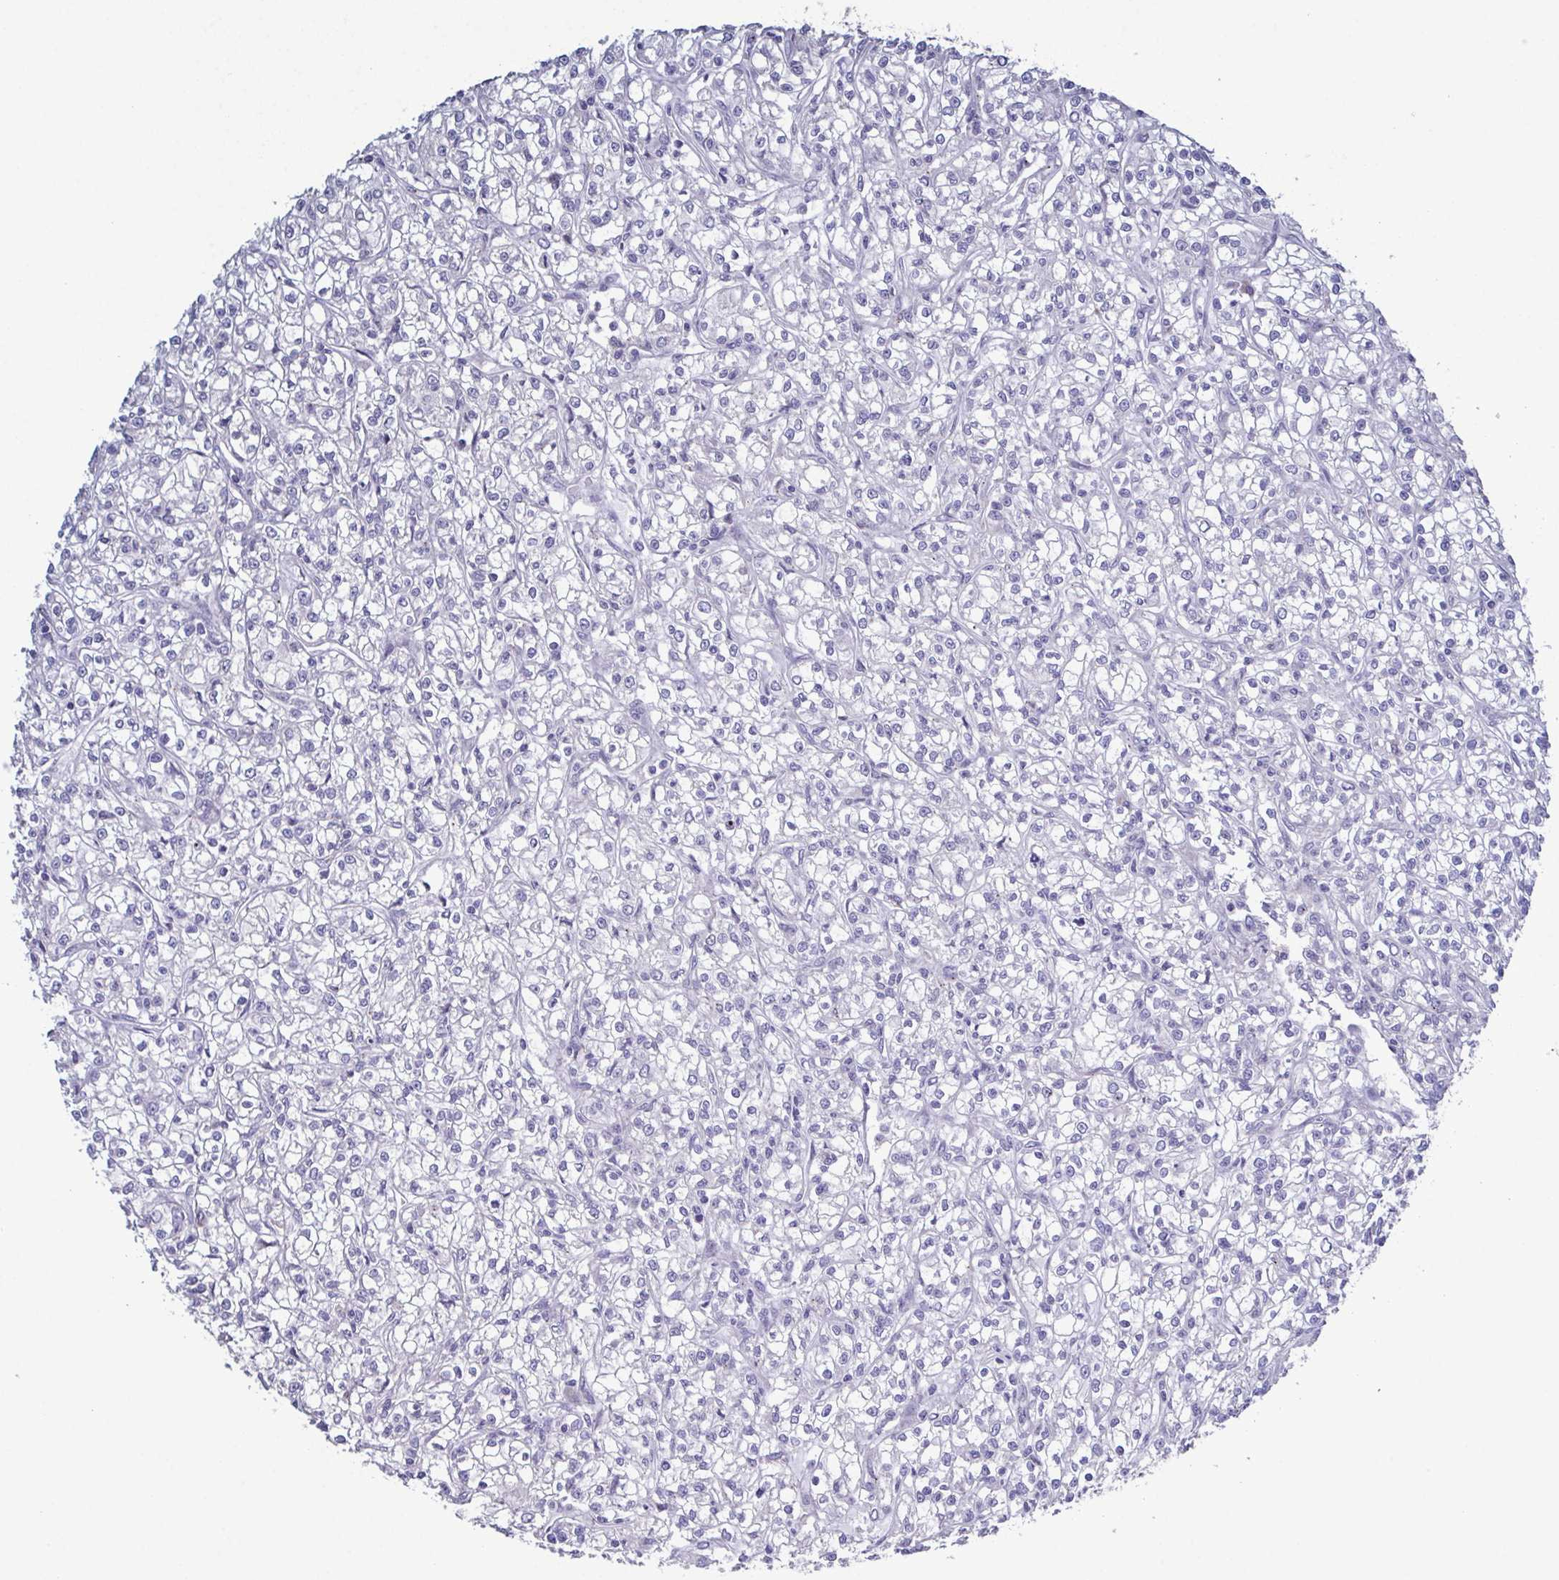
{"staining": {"intensity": "negative", "quantity": "none", "location": "none"}, "tissue": "renal cancer", "cell_type": "Tumor cells", "image_type": "cancer", "snomed": [{"axis": "morphology", "description": "Adenocarcinoma, NOS"}, {"axis": "topography", "description": "Kidney"}], "caption": "This is an immunohistochemistry (IHC) micrograph of renal adenocarcinoma. There is no positivity in tumor cells.", "gene": "GLDC", "patient": {"sex": "female", "age": 59}}